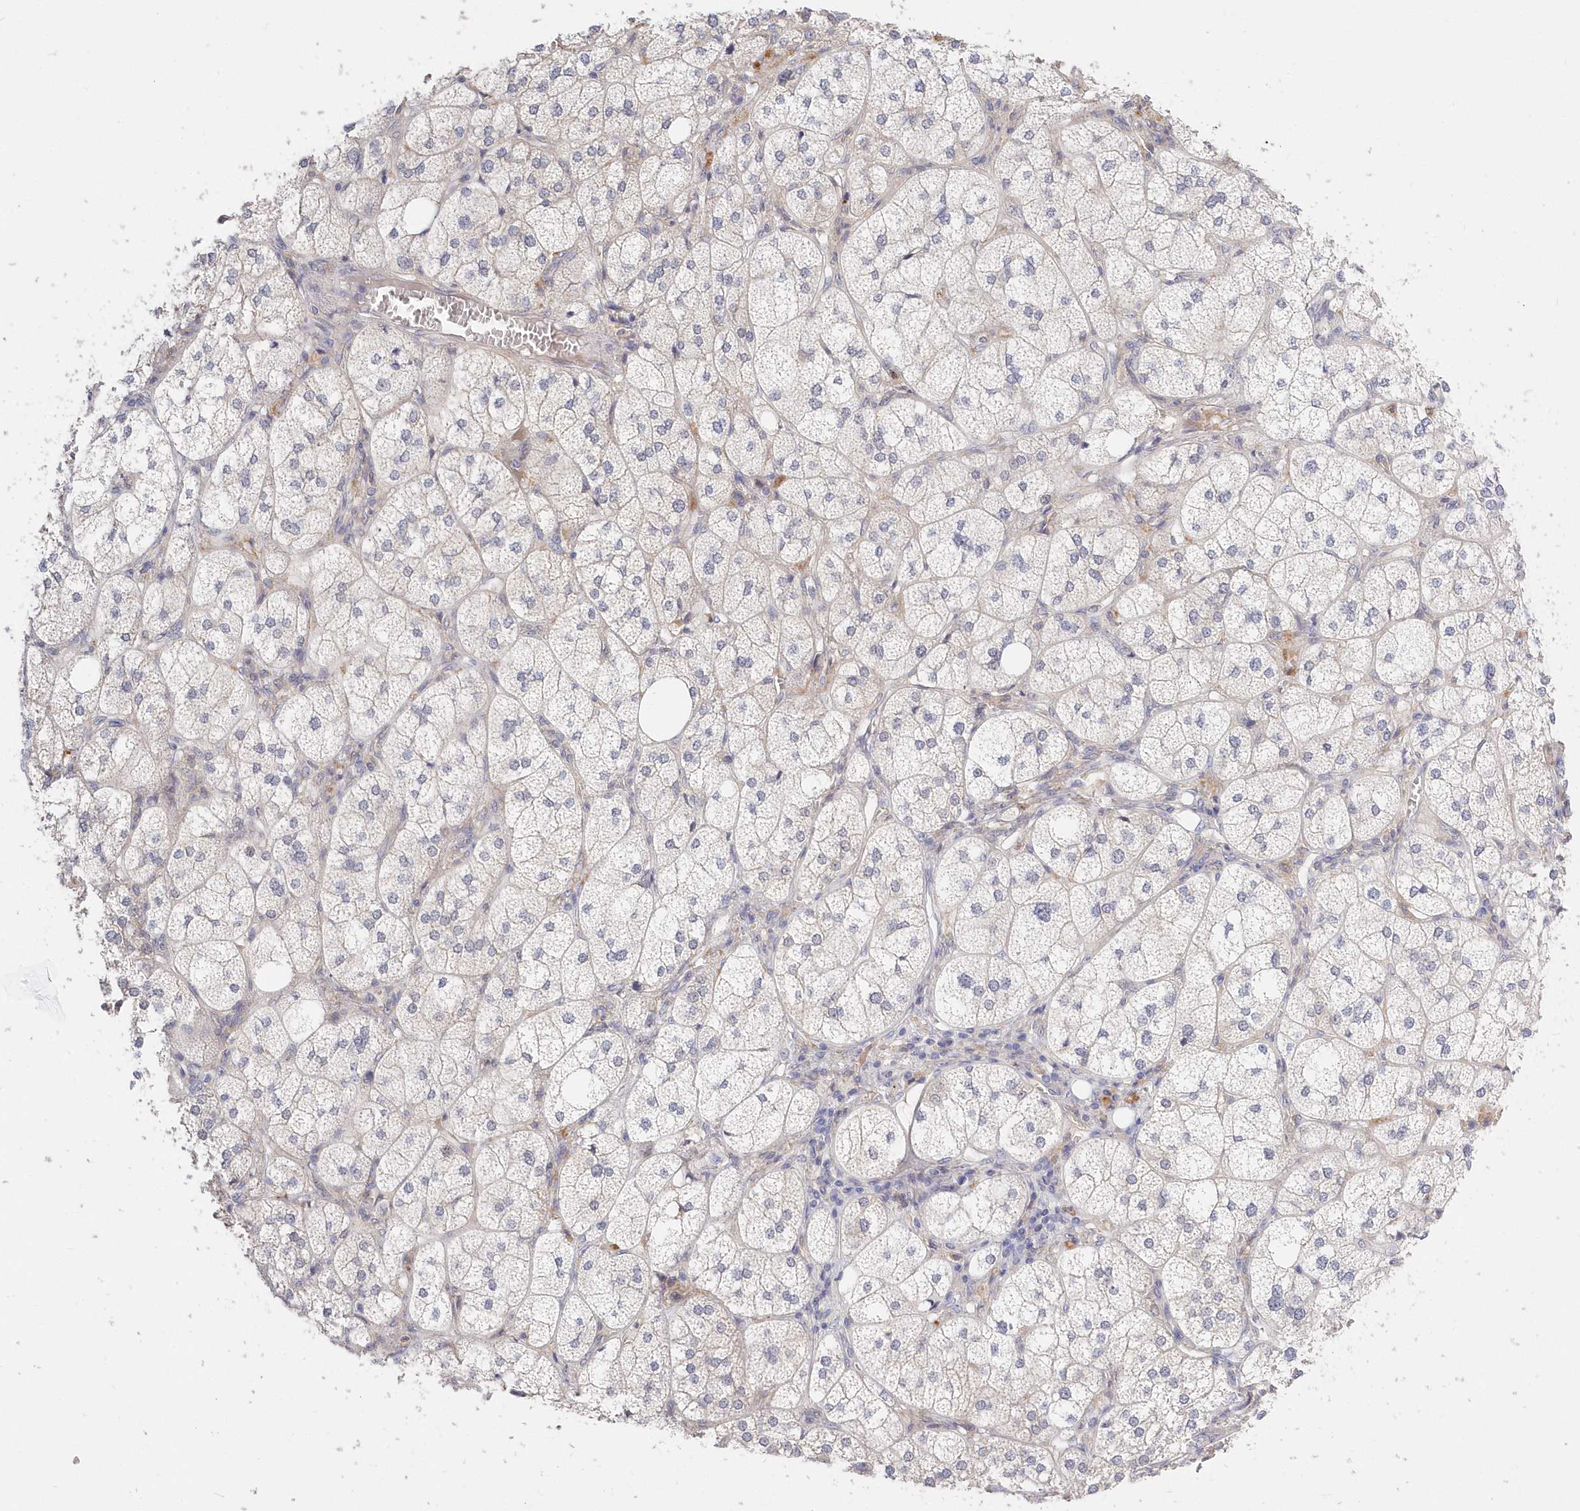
{"staining": {"intensity": "moderate", "quantity": "<25%", "location": "cytoplasmic/membranous,nuclear"}, "tissue": "adrenal gland", "cell_type": "Glandular cells", "image_type": "normal", "snomed": [{"axis": "morphology", "description": "Normal tissue, NOS"}, {"axis": "topography", "description": "Adrenal gland"}], "caption": "A high-resolution micrograph shows immunohistochemistry staining of unremarkable adrenal gland, which exhibits moderate cytoplasmic/membranous,nuclear expression in approximately <25% of glandular cells. (Brightfield microscopy of DAB IHC at high magnification).", "gene": "KATNA1", "patient": {"sex": "female", "age": 61}}